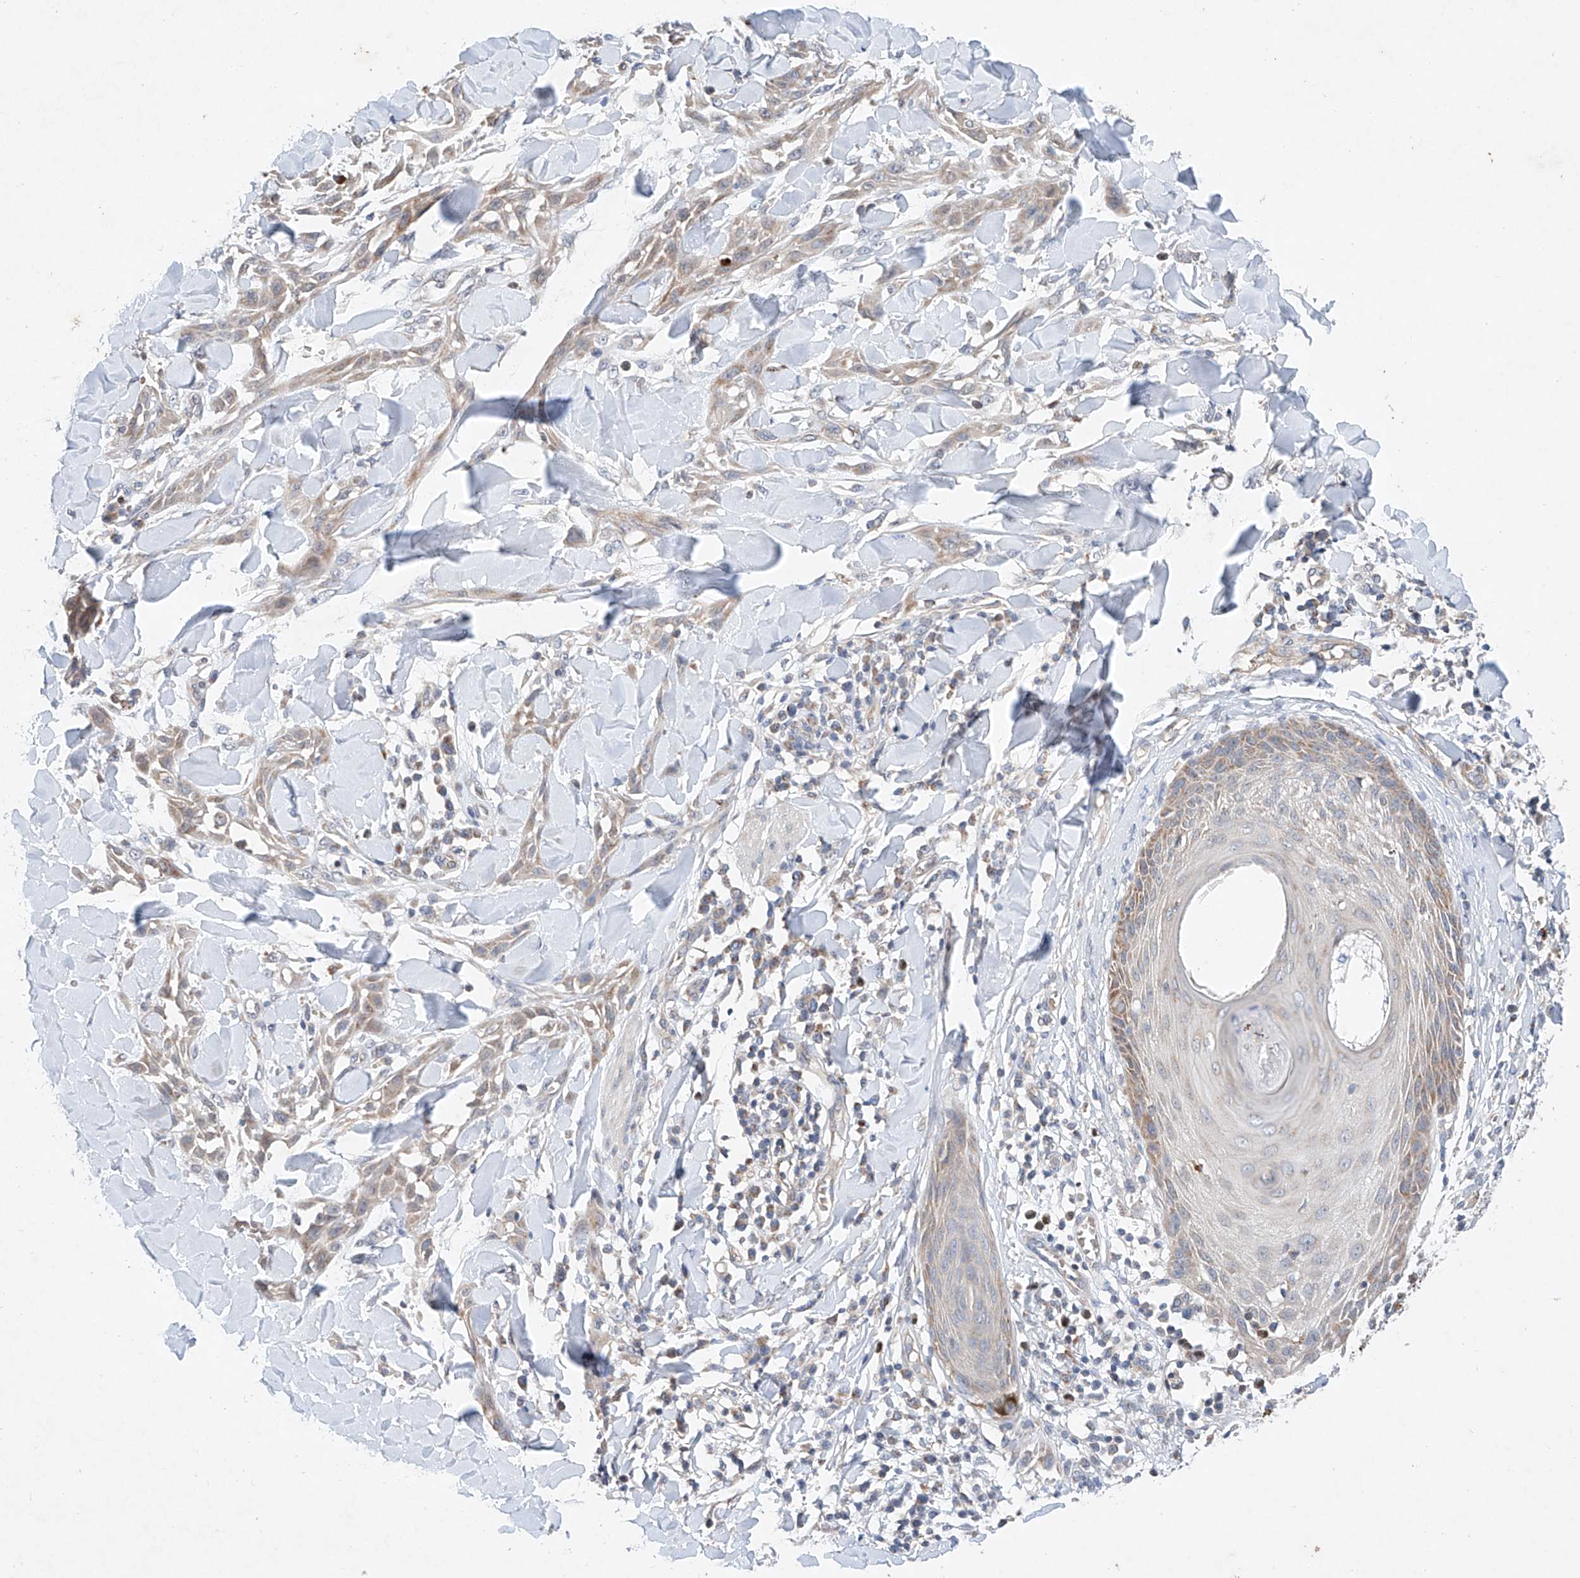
{"staining": {"intensity": "weak", "quantity": "25%-75%", "location": "cytoplasmic/membranous"}, "tissue": "skin cancer", "cell_type": "Tumor cells", "image_type": "cancer", "snomed": [{"axis": "morphology", "description": "Squamous cell carcinoma, NOS"}, {"axis": "topography", "description": "Skin"}], "caption": "A micrograph of squamous cell carcinoma (skin) stained for a protein shows weak cytoplasmic/membranous brown staining in tumor cells. The staining was performed using DAB, with brown indicating positive protein expression. Nuclei are stained blue with hematoxylin.", "gene": "FASTK", "patient": {"sex": "male", "age": 24}}